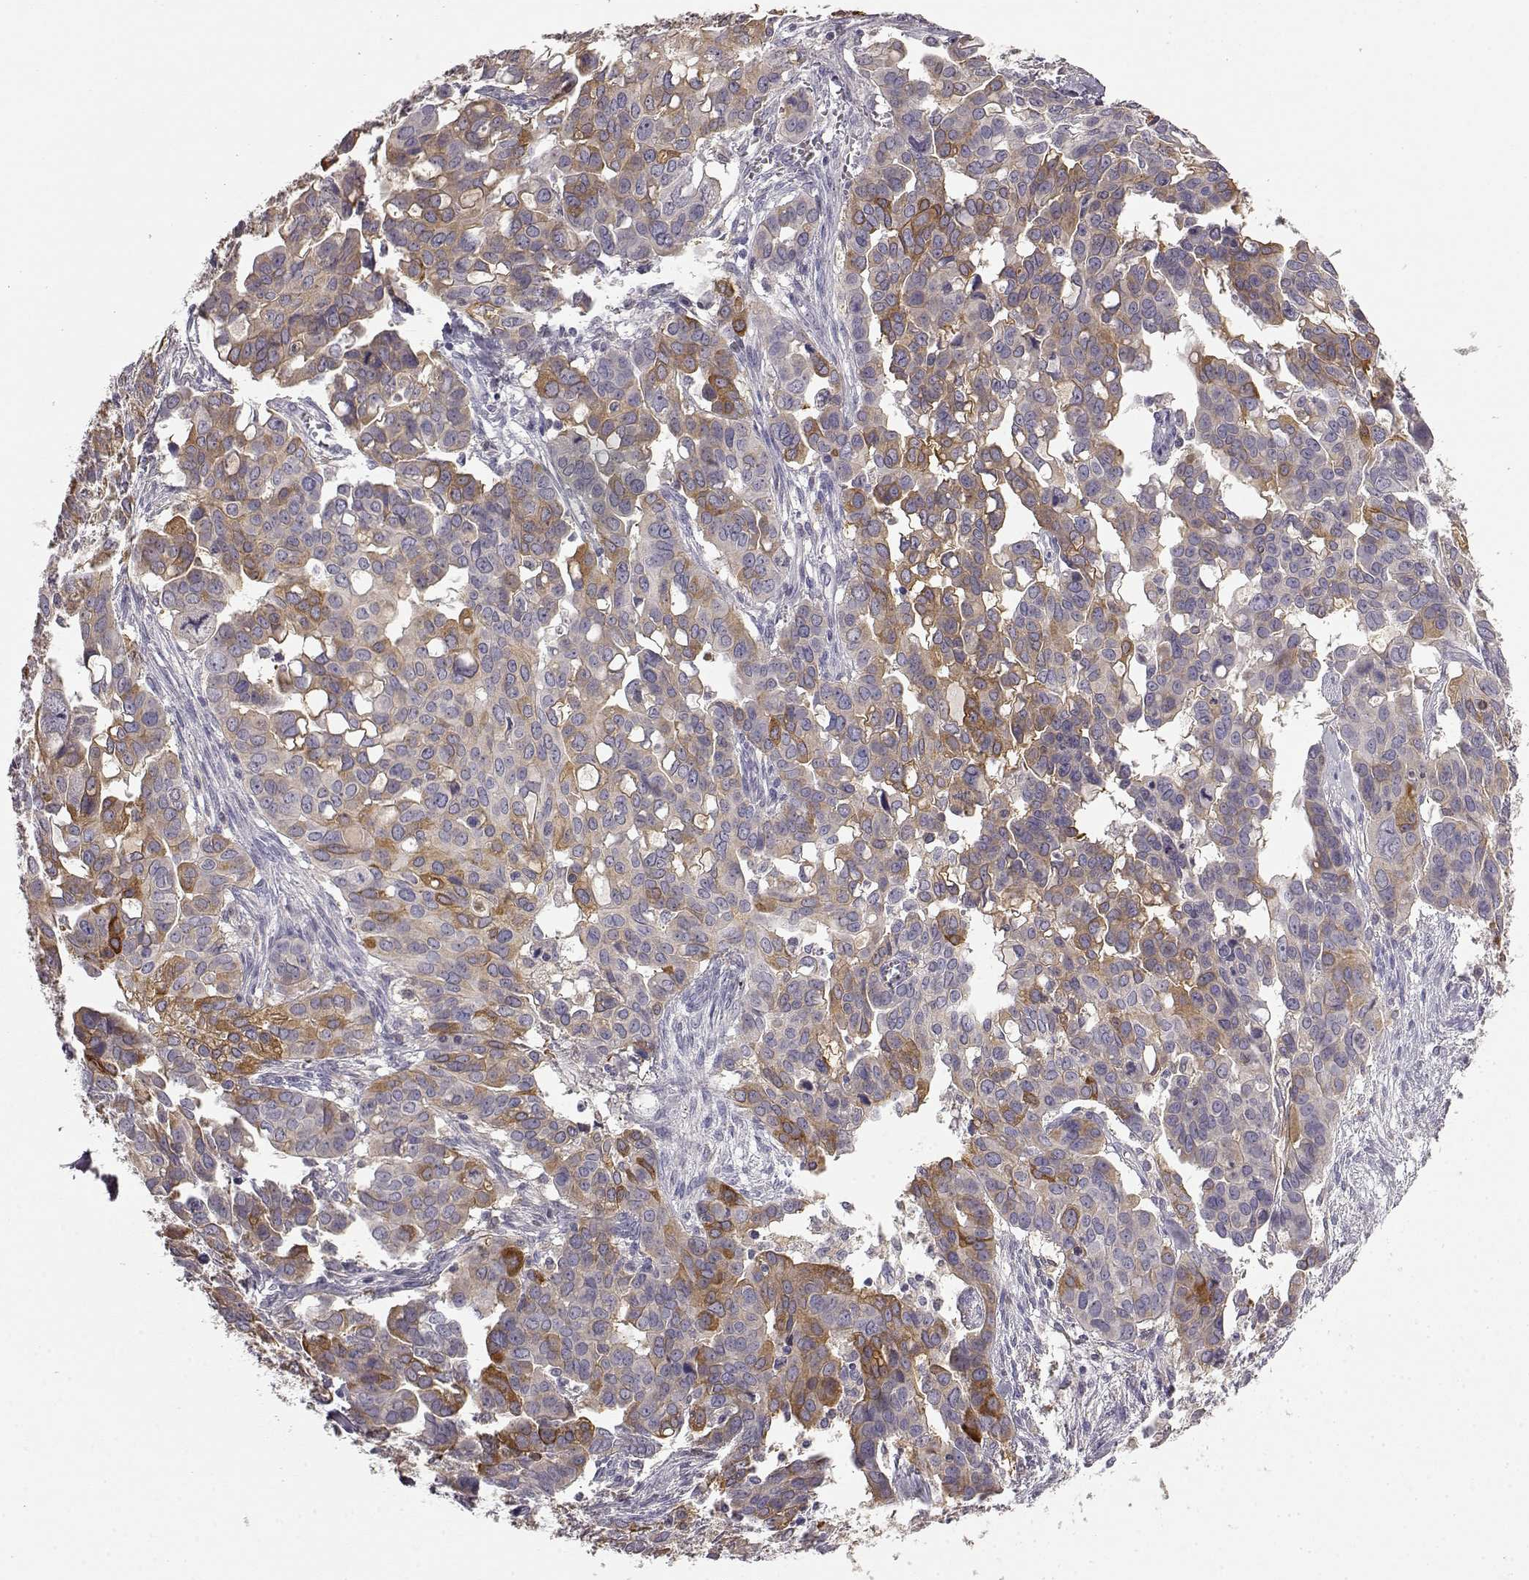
{"staining": {"intensity": "moderate", "quantity": "25%-75%", "location": "cytoplasmic/membranous"}, "tissue": "ovarian cancer", "cell_type": "Tumor cells", "image_type": "cancer", "snomed": [{"axis": "morphology", "description": "Carcinoma, endometroid"}, {"axis": "topography", "description": "Ovary"}], "caption": "Immunohistochemical staining of human ovarian endometroid carcinoma displays moderate cytoplasmic/membranous protein expression in about 25%-75% of tumor cells.", "gene": "KRT85", "patient": {"sex": "female", "age": 78}}